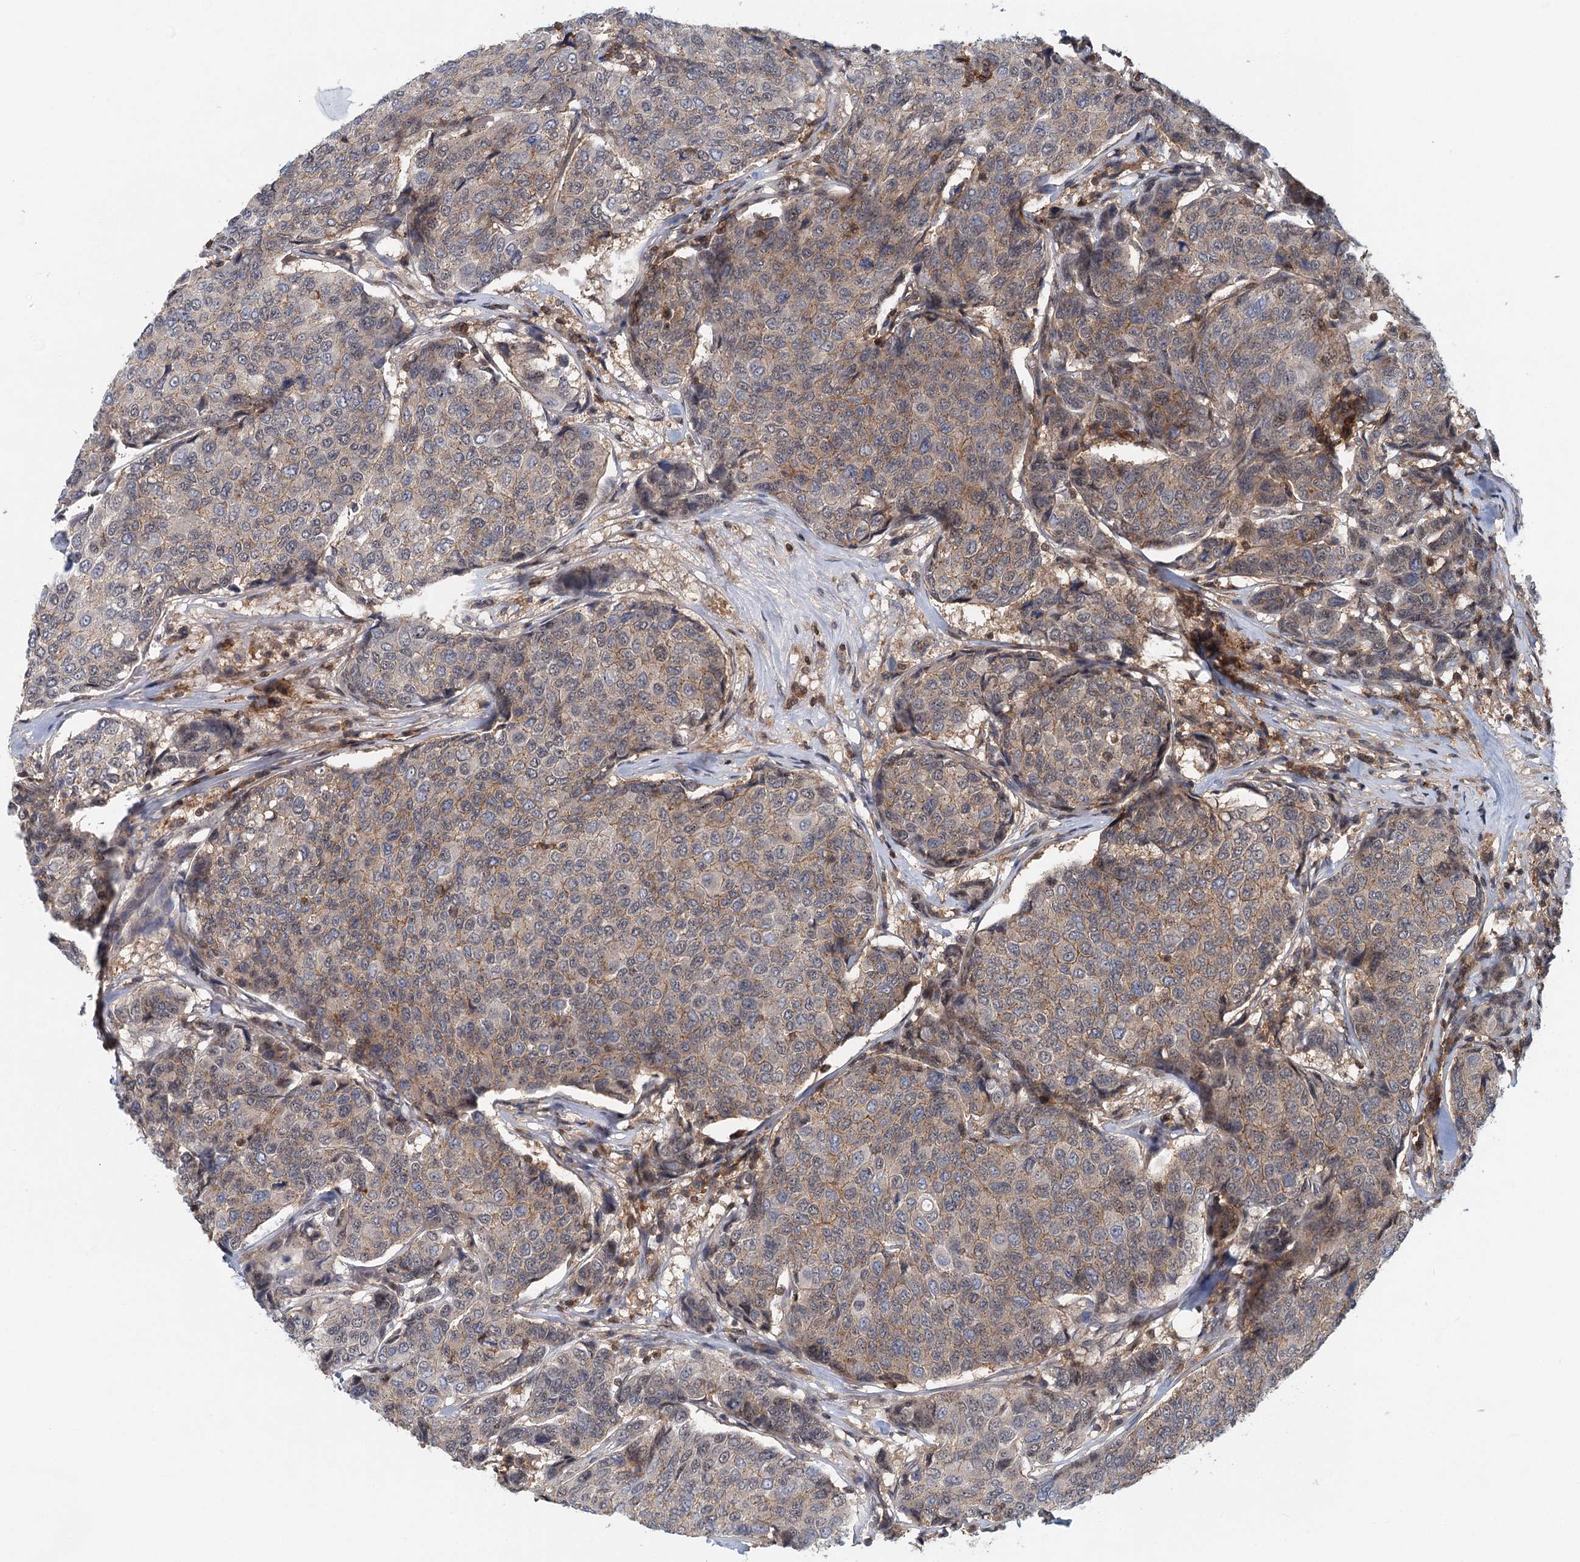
{"staining": {"intensity": "weak", "quantity": "<25%", "location": "cytoplasmic/membranous"}, "tissue": "breast cancer", "cell_type": "Tumor cells", "image_type": "cancer", "snomed": [{"axis": "morphology", "description": "Duct carcinoma"}, {"axis": "topography", "description": "Breast"}], "caption": "High magnification brightfield microscopy of breast infiltrating ductal carcinoma stained with DAB (brown) and counterstained with hematoxylin (blue): tumor cells show no significant positivity. Brightfield microscopy of immunohistochemistry stained with DAB (brown) and hematoxylin (blue), captured at high magnification.", "gene": "CDC42SE2", "patient": {"sex": "female", "age": 55}}